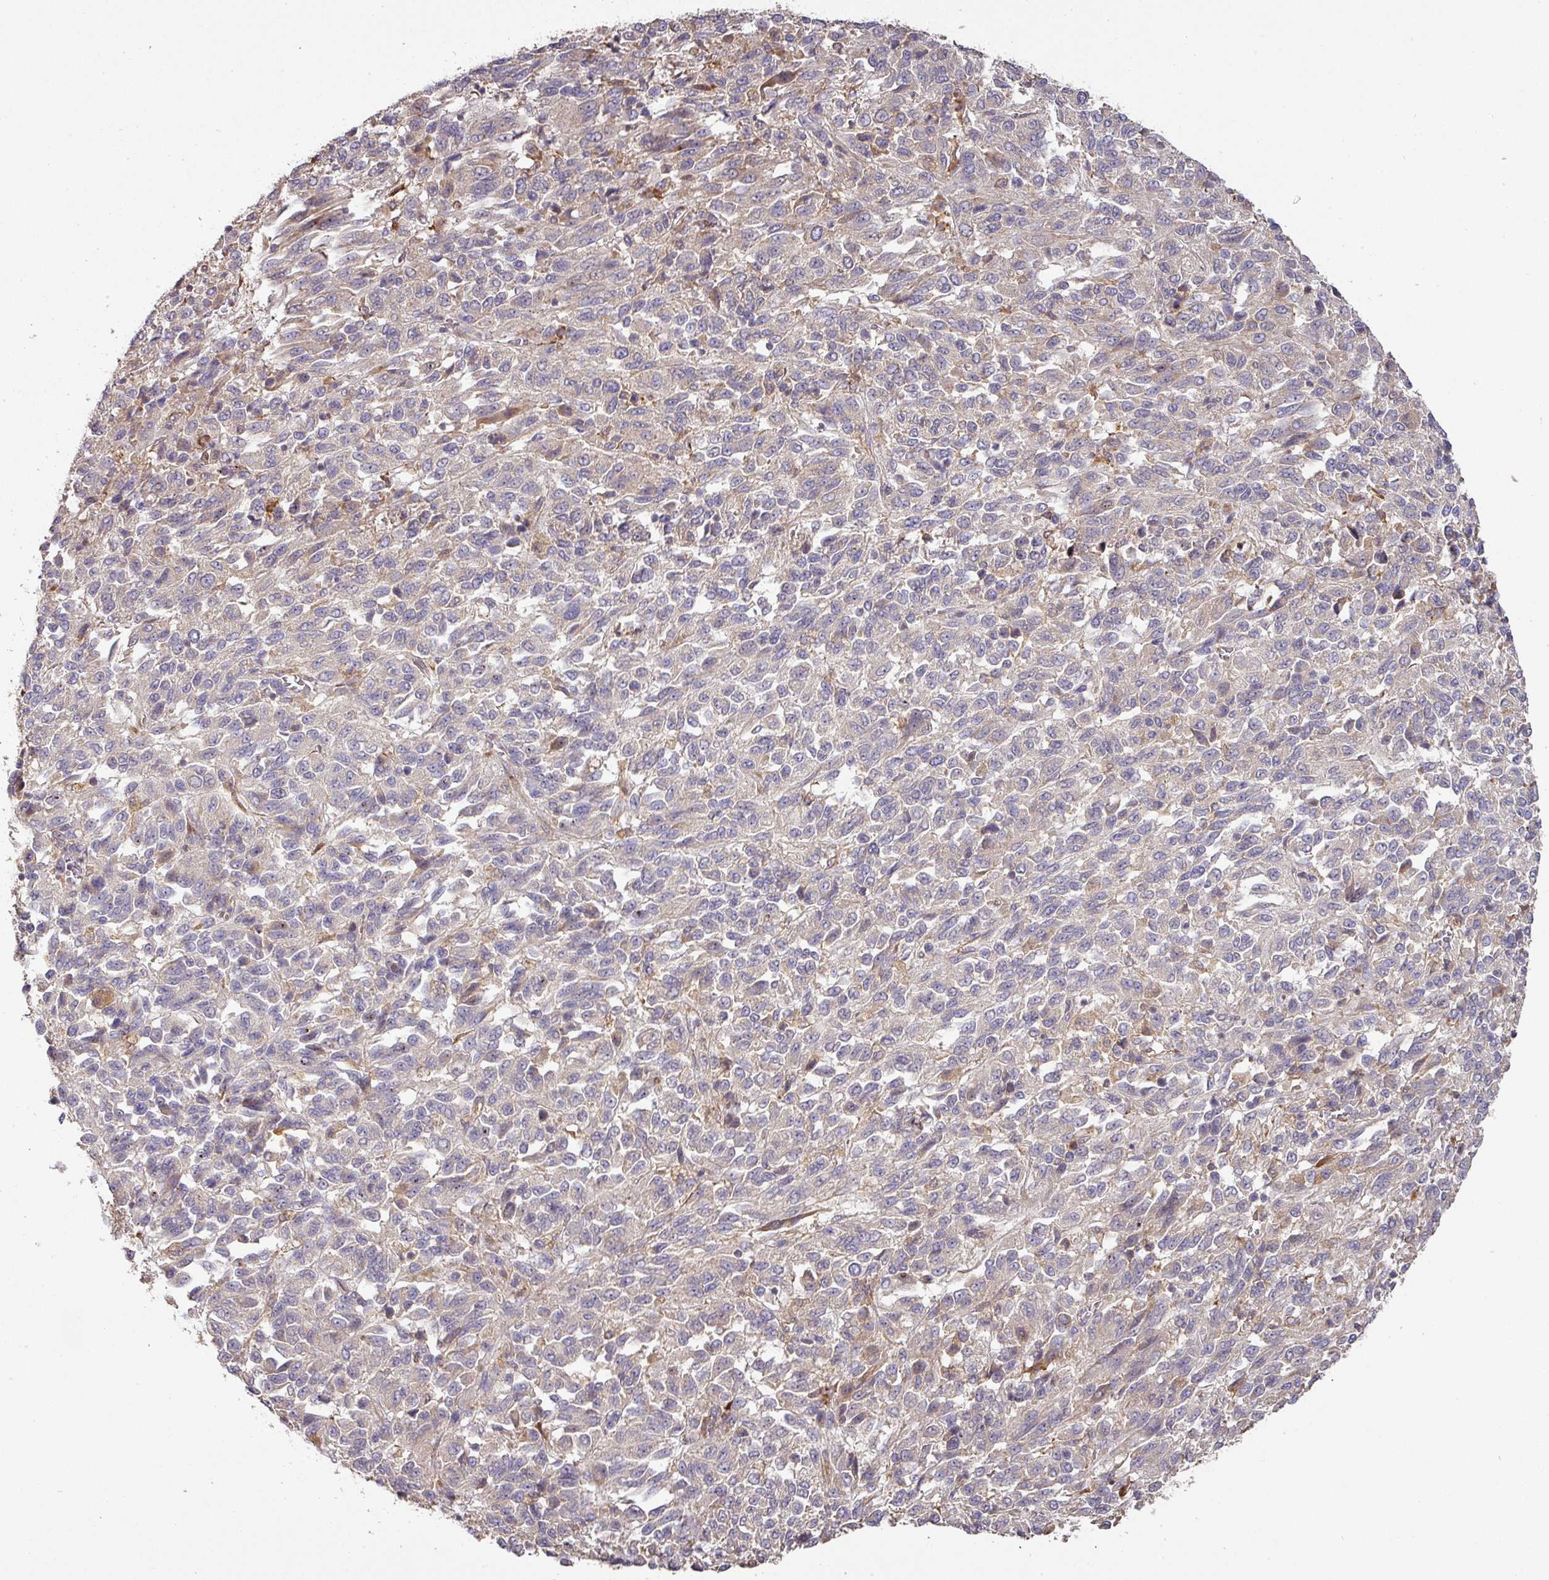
{"staining": {"intensity": "negative", "quantity": "none", "location": "none"}, "tissue": "melanoma", "cell_type": "Tumor cells", "image_type": "cancer", "snomed": [{"axis": "morphology", "description": "Malignant melanoma, Metastatic site"}, {"axis": "topography", "description": "Lung"}], "caption": "Immunohistochemical staining of melanoma exhibits no significant expression in tumor cells.", "gene": "GALP", "patient": {"sex": "male", "age": 64}}